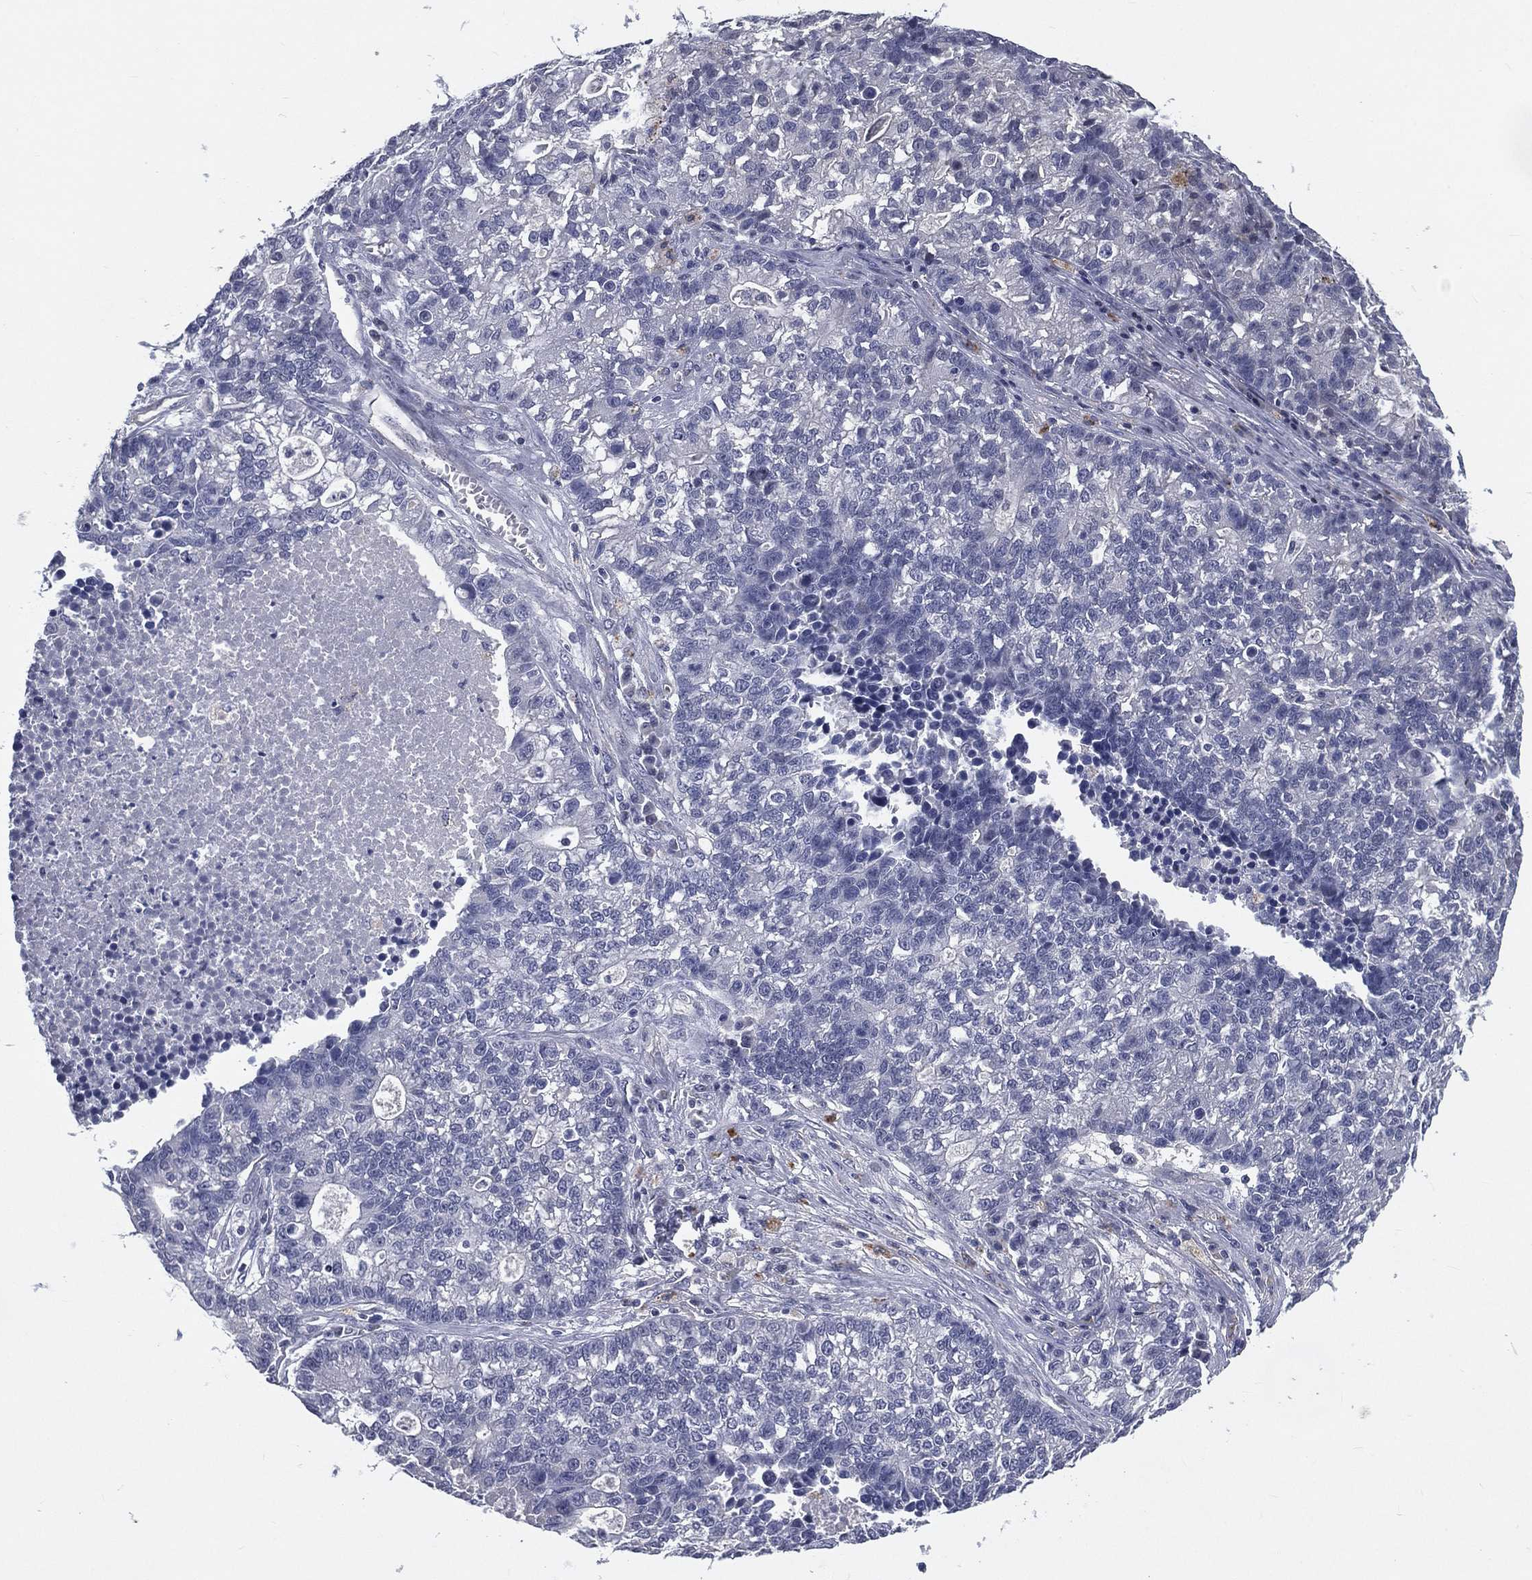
{"staining": {"intensity": "negative", "quantity": "none", "location": "none"}, "tissue": "lung cancer", "cell_type": "Tumor cells", "image_type": "cancer", "snomed": [{"axis": "morphology", "description": "Adenocarcinoma, NOS"}, {"axis": "topography", "description": "Lung"}], "caption": "DAB immunohistochemical staining of lung cancer shows no significant expression in tumor cells. The staining was performed using DAB (3,3'-diaminobenzidine) to visualize the protein expression in brown, while the nuclei were stained in blue with hematoxylin (Magnification: 20x).", "gene": "IFT27", "patient": {"sex": "male", "age": 57}}